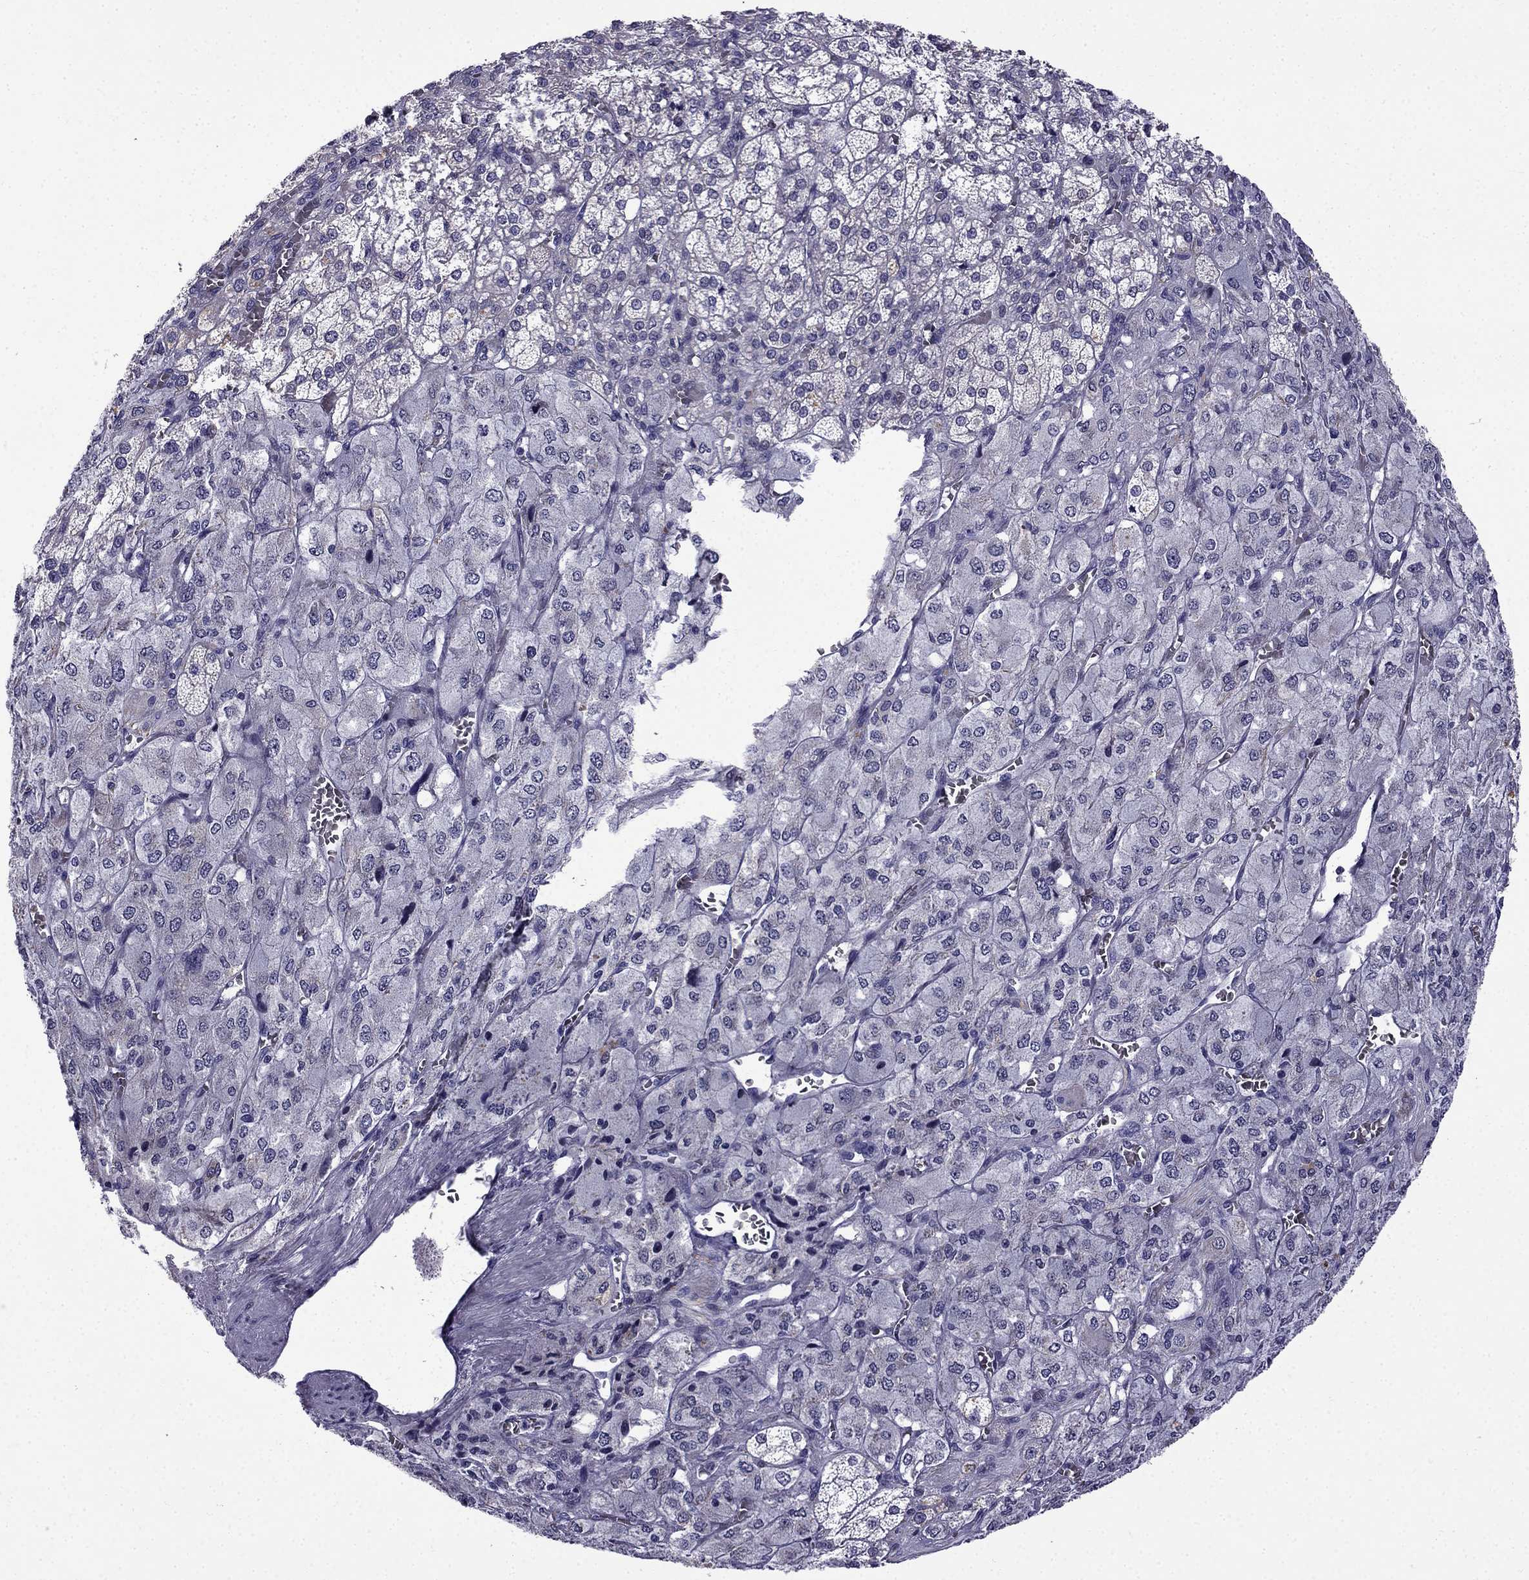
{"staining": {"intensity": "moderate", "quantity": "<25%", "location": "cytoplasmic/membranous"}, "tissue": "adrenal gland", "cell_type": "Glandular cells", "image_type": "normal", "snomed": [{"axis": "morphology", "description": "Normal tissue, NOS"}, {"axis": "topography", "description": "Adrenal gland"}], "caption": "Brown immunohistochemical staining in normal adrenal gland displays moderate cytoplasmic/membranous positivity in about <25% of glandular cells. The protein is shown in brown color, while the nuclei are stained blue.", "gene": "PI16", "patient": {"sex": "female", "age": 60}}